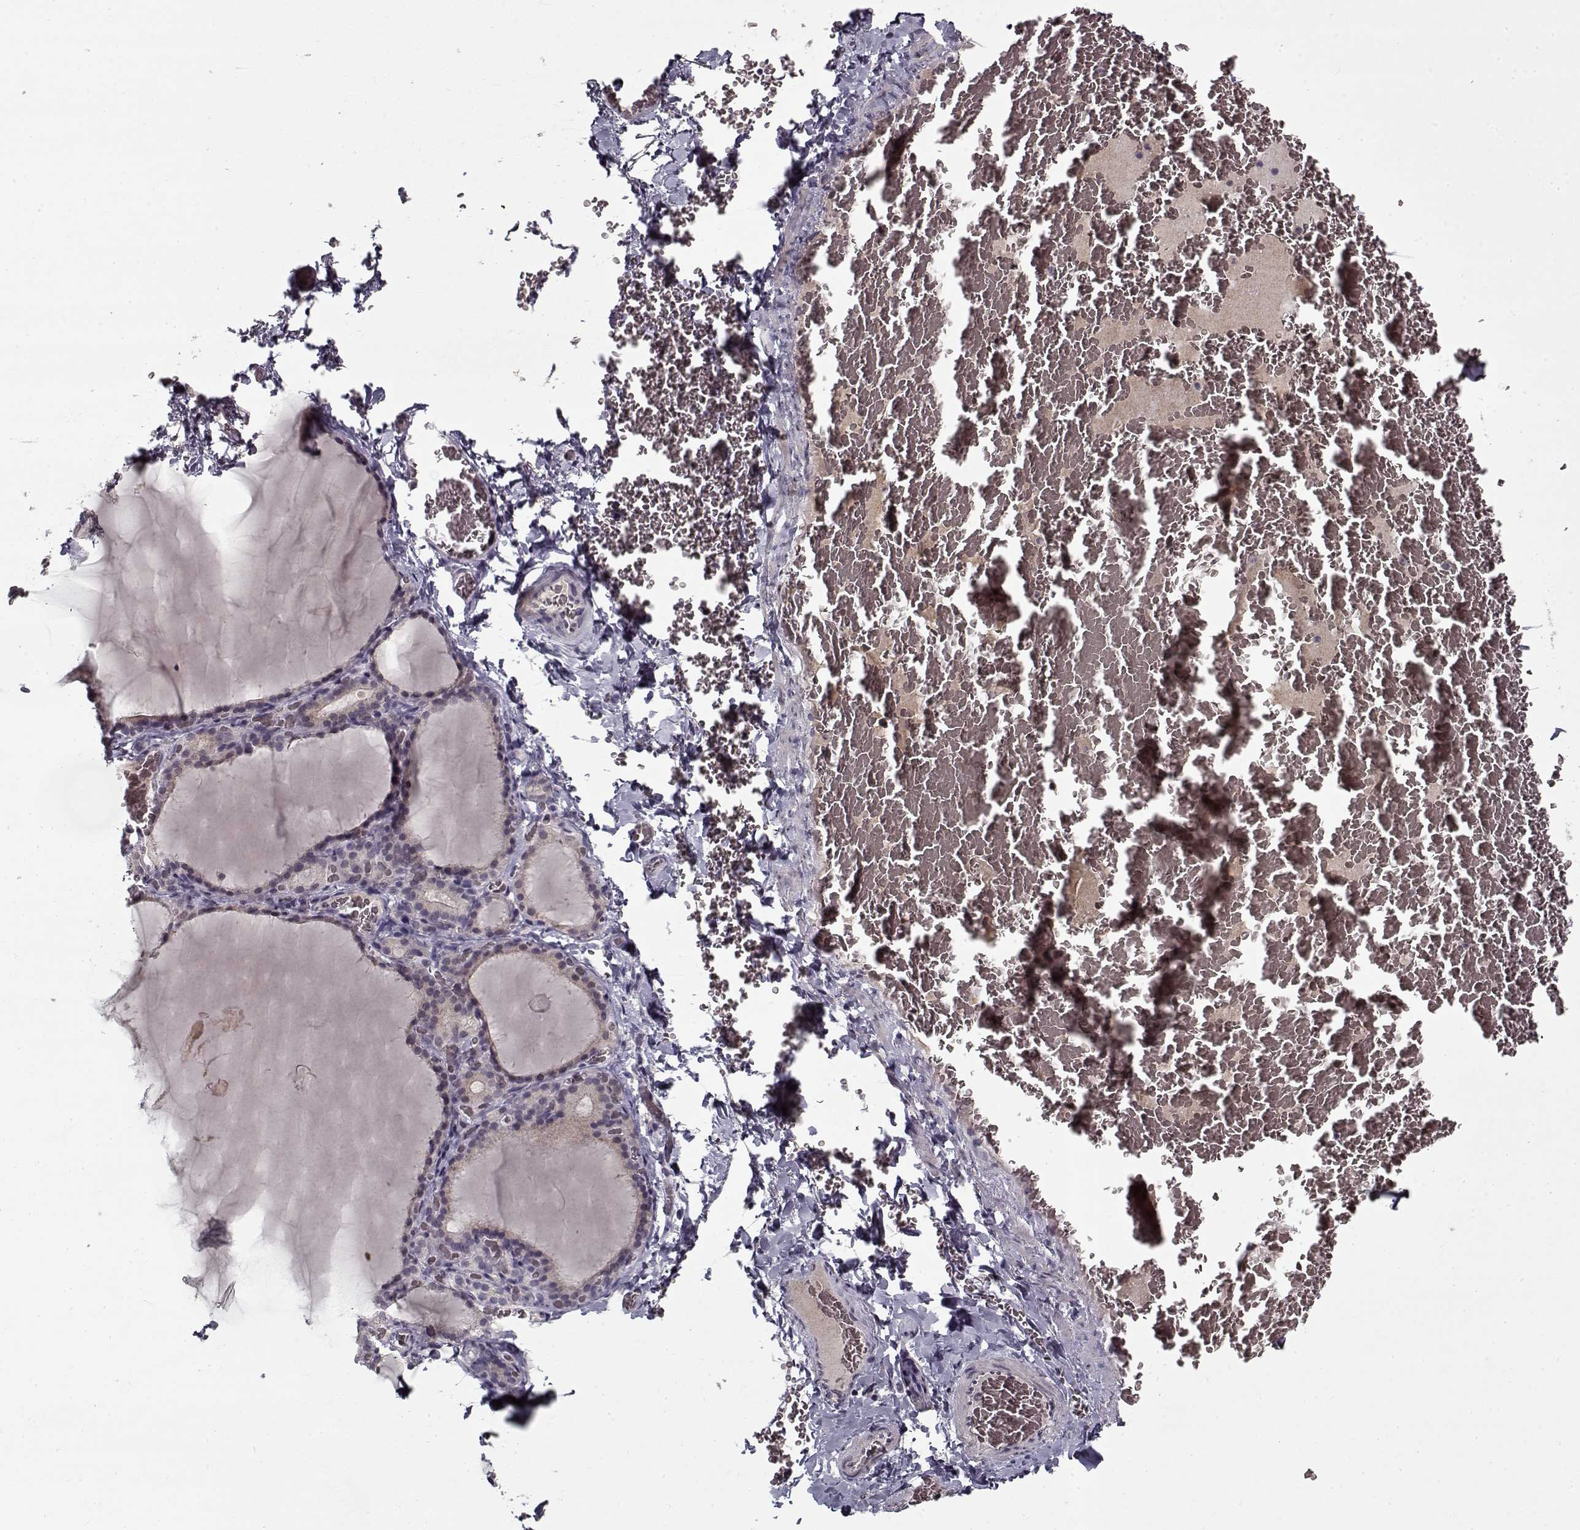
{"staining": {"intensity": "weak", "quantity": "<25%", "location": "cytoplasmic/membranous"}, "tissue": "thyroid gland", "cell_type": "Glandular cells", "image_type": "normal", "snomed": [{"axis": "morphology", "description": "Normal tissue, NOS"}, {"axis": "morphology", "description": "Hyperplasia, NOS"}, {"axis": "topography", "description": "Thyroid gland"}], "caption": "Normal thyroid gland was stained to show a protein in brown. There is no significant expression in glandular cells.", "gene": "LAMA2", "patient": {"sex": "female", "age": 27}}